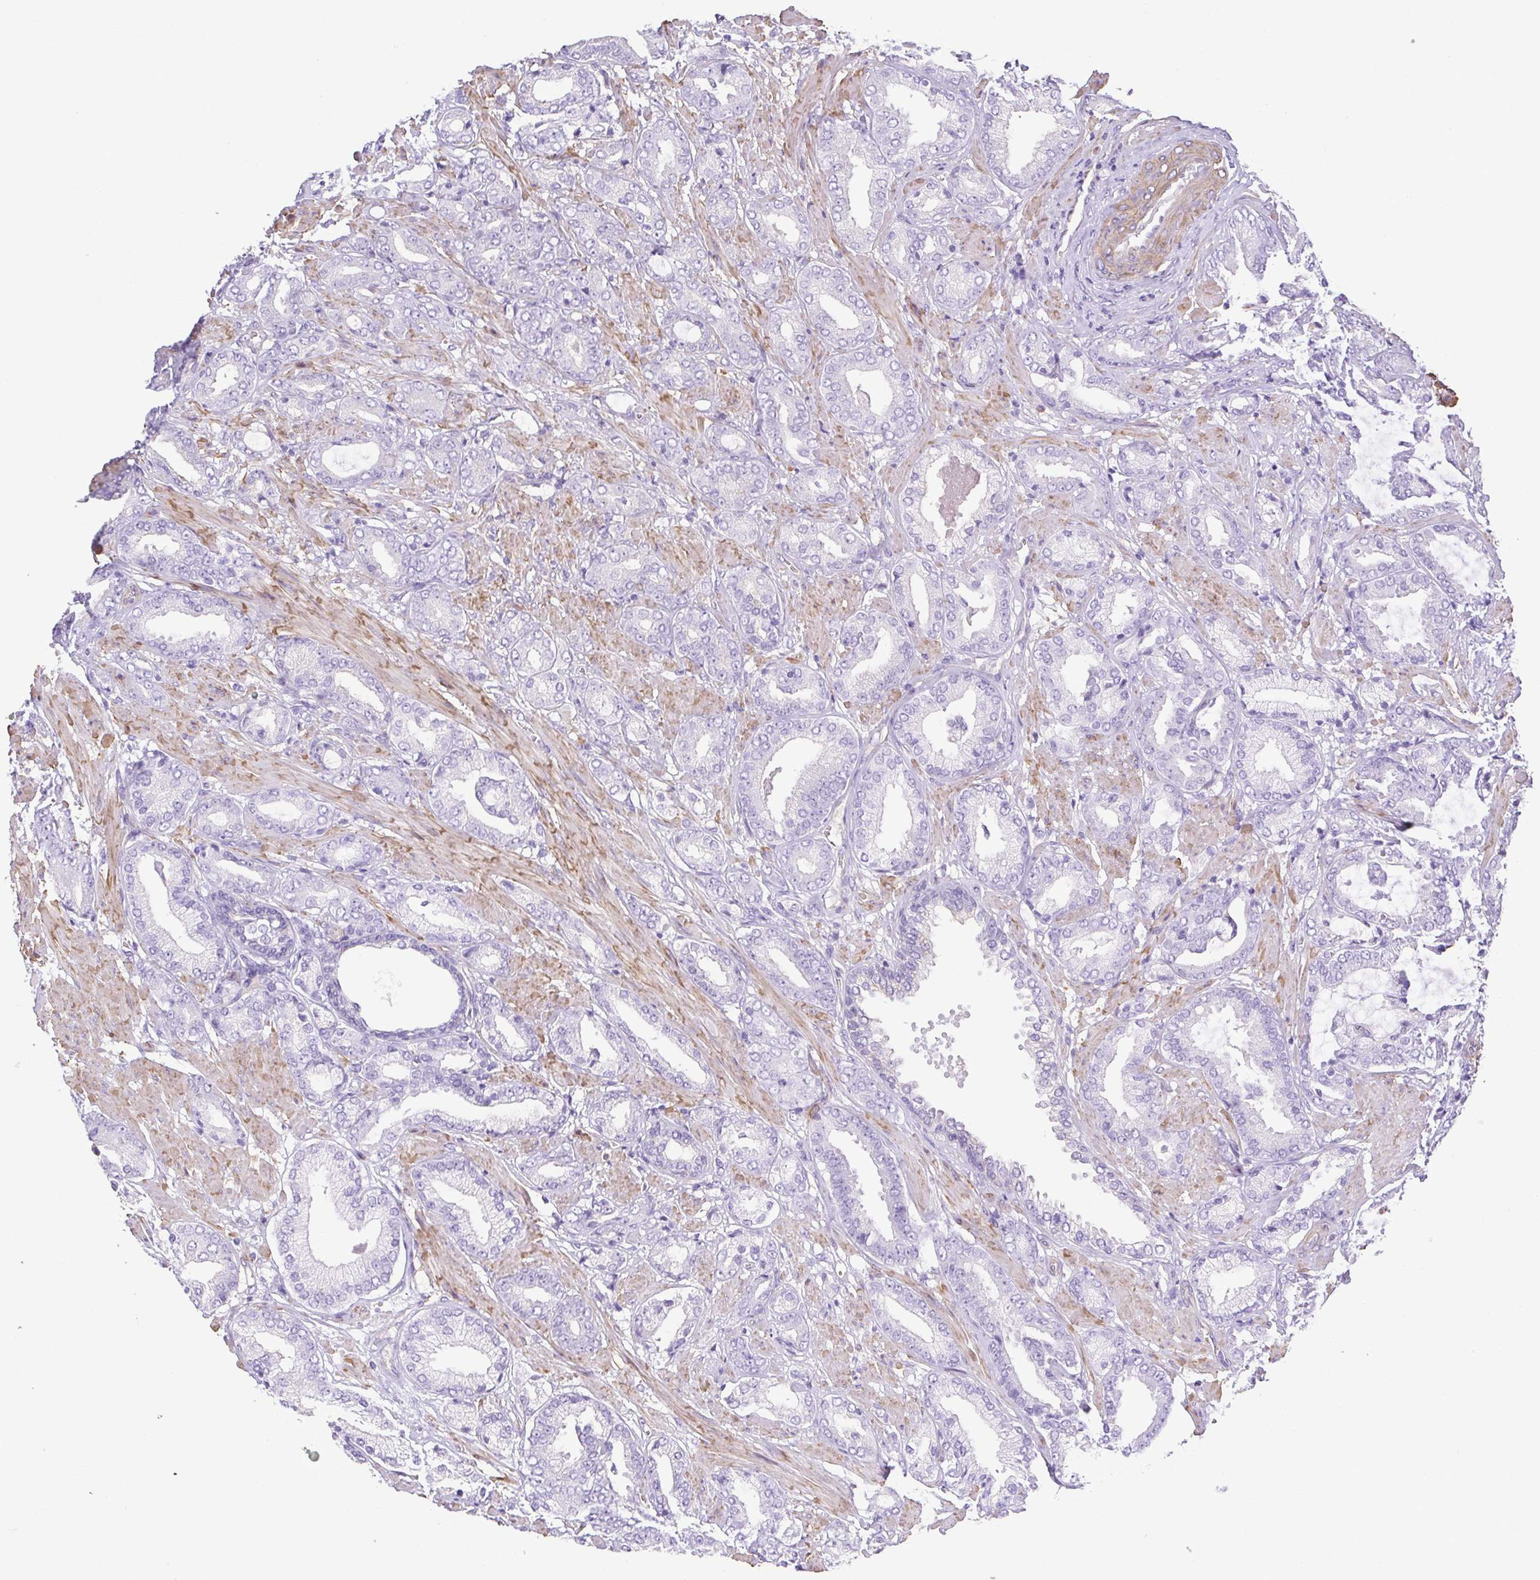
{"staining": {"intensity": "negative", "quantity": "none", "location": "none"}, "tissue": "prostate cancer", "cell_type": "Tumor cells", "image_type": "cancer", "snomed": [{"axis": "morphology", "description": "Adenocarcinoma, High grade"}, {"axis": "topography", "description": "Prostate"}], "caption": "Tumor cells are negative for brown protein staining in prostate high-grade adenocarcinoma. Brightfield microscopy of immunohistochemistry (IHC) stained with DAB (brown) and hematoxylin (blue), captured at high magnification.", "gene": "MYL6", "patient": {"sex": "male", "age": 56}}